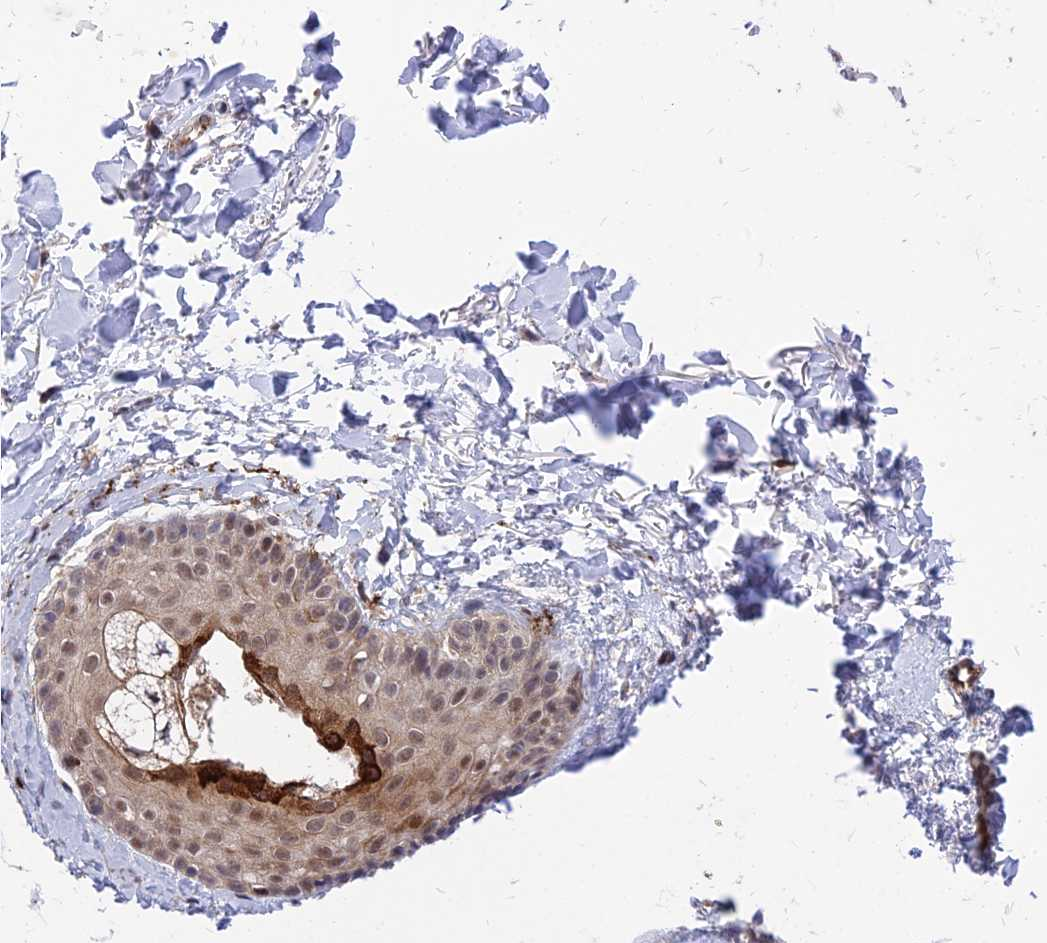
{"staining": {"intensity": "weak", "quantity": ">75%", "location": "cytoplasmic/membranous"}, "tissue": "skin", "cell_type": "Fibroblasts", "image_type": "normal", "snomed": [{"axis": "morphology", "description": "Normal tissue, NOS"}, {"axis": "topography", "description": "Skin"}], "caption": "Immunohistochemistry of benign human skin exhibits low levels of weak cytoplasmic/membranous positivity in about >75% of fibroblasts.", "gene": "ZNF85", "patient": {"sex": "female", "age": 58}}